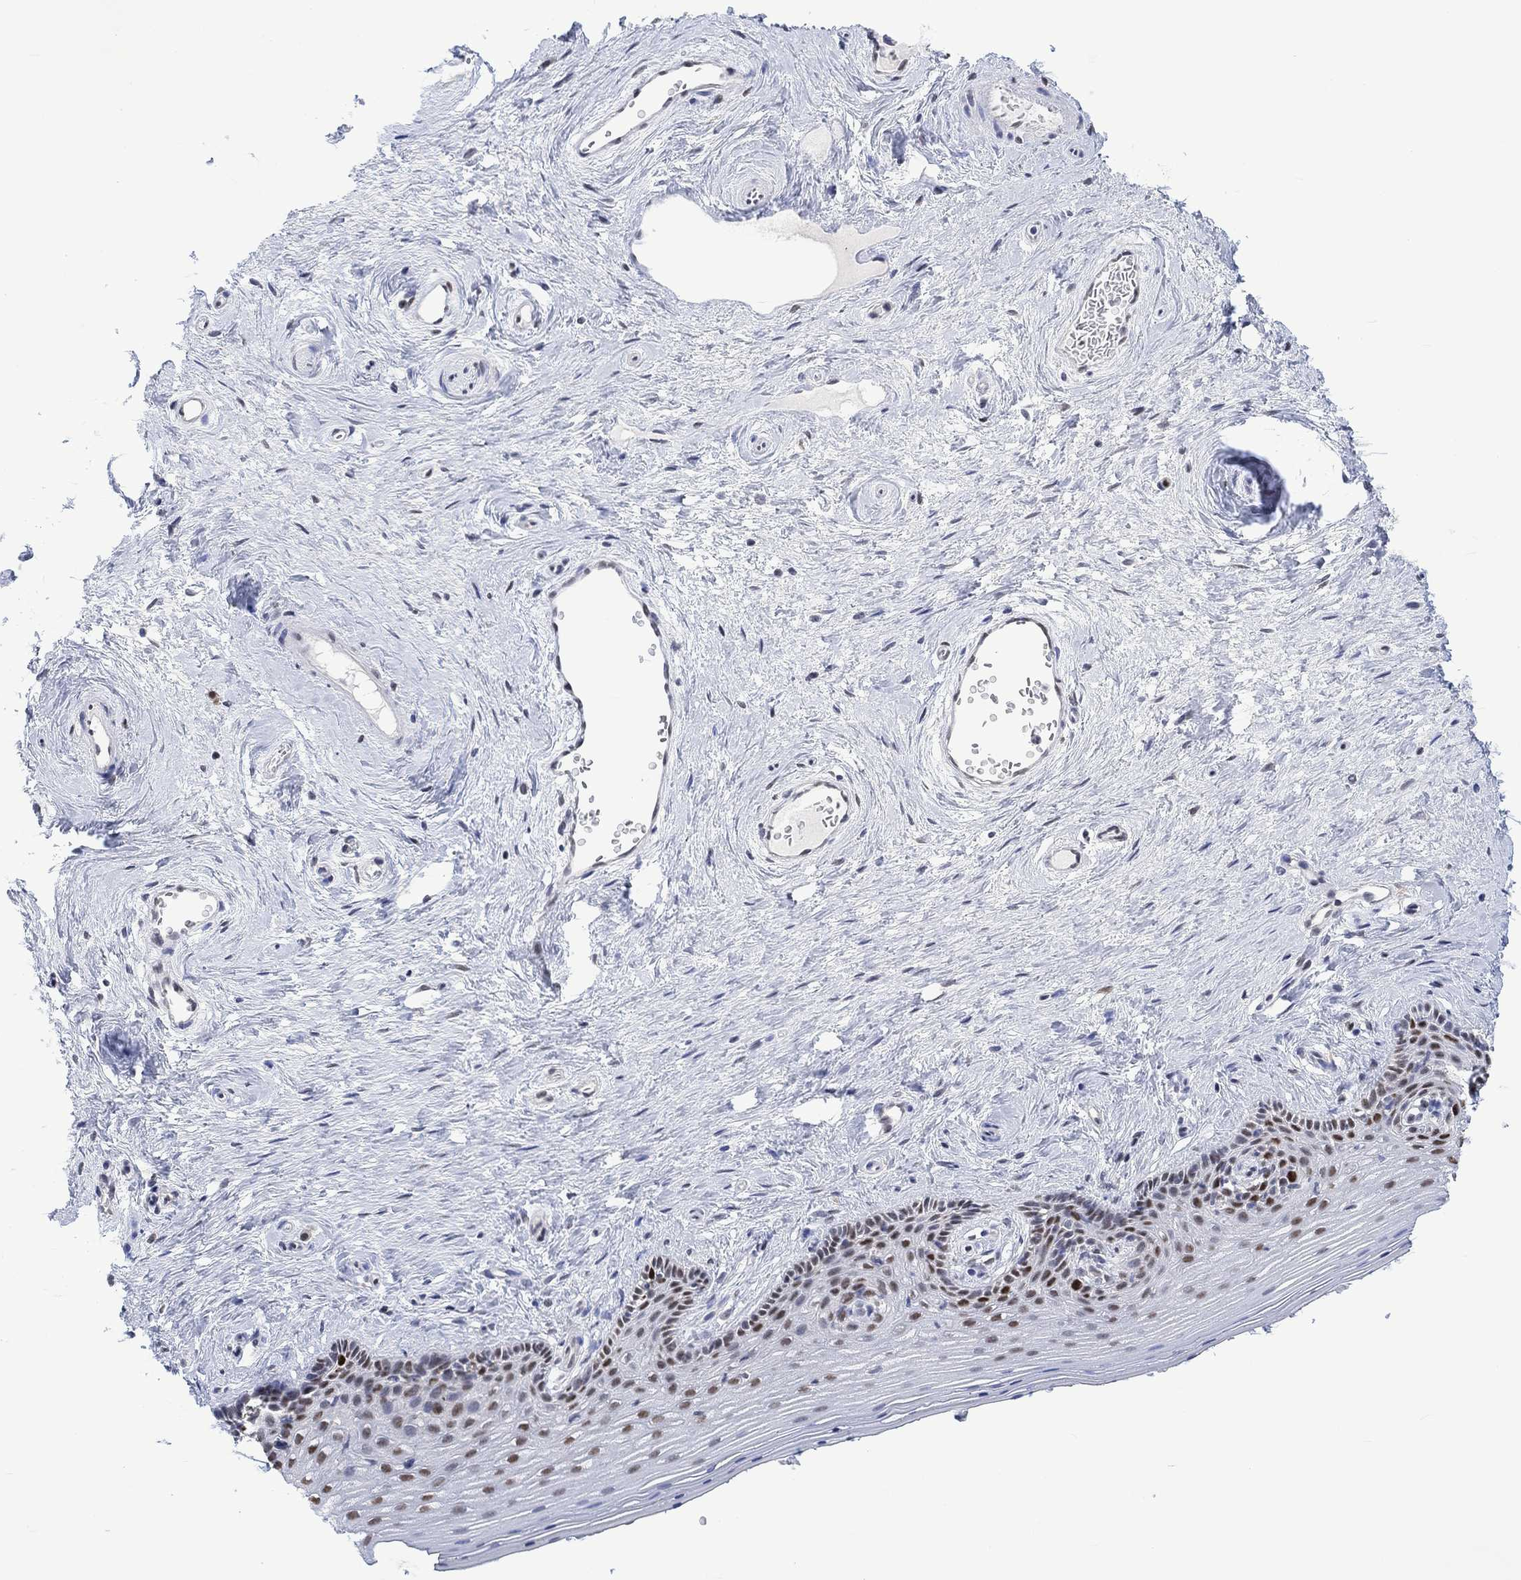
{"staining": {"intensity": "moderate", "quantity": "25%-75%", "location": "nuclear"}, "tissue": "vagina", "cell_type": "Squamous epithelial cells", "image_type": "normal", "snomed": [{"axis": "morphology", "description": "Normal tissue, NOS"}, {"axis": "topography", "description": "Vagina"}], "caption": "Benign vagina shows moderate nuclear expression in approximately 25%-75% of squamous epithelial cells The protein is shown in brown color, while the nuclei are stained blue..", "gene": "RAD54L2", "patient": {"sex": "female", "age": 45}}